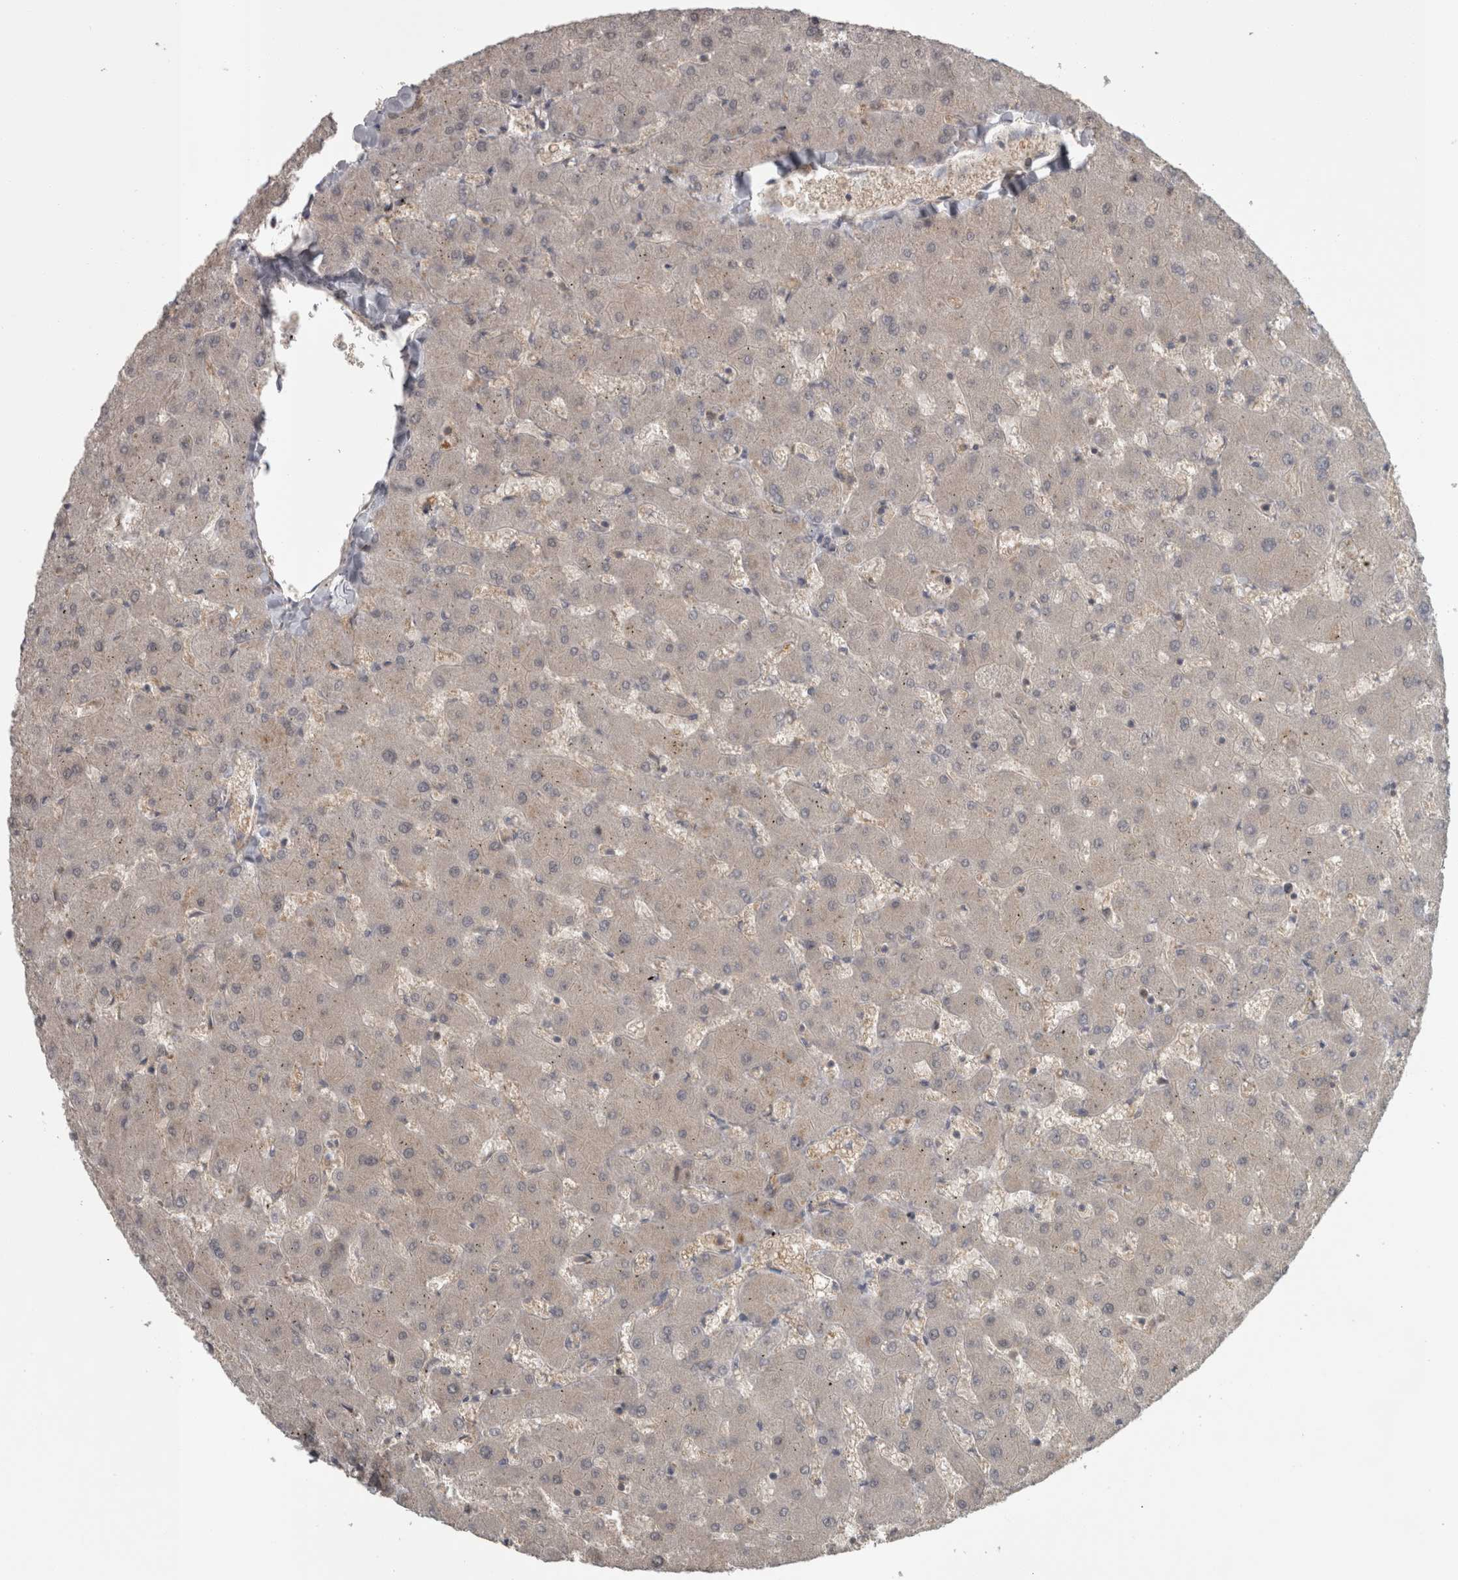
{"staining": {"intensity": "negative", "quantity": "none", "location": "none"}, "tissue": "liver", "cell_type": "Cholangiocytes", "image_type": "normal", "snomed": [{"axis": "morphology", "description": "Normal tissue, NOS"}, {"axis": "topography", "description": "Liver"}], "caption": "IHC histopathology image of normal liver: human liver stained with DAB reveals no significant protein expression in cholangiocytes.", "gene": "SLCO5A1", "patient": {"sex": "female", "age": 63}}